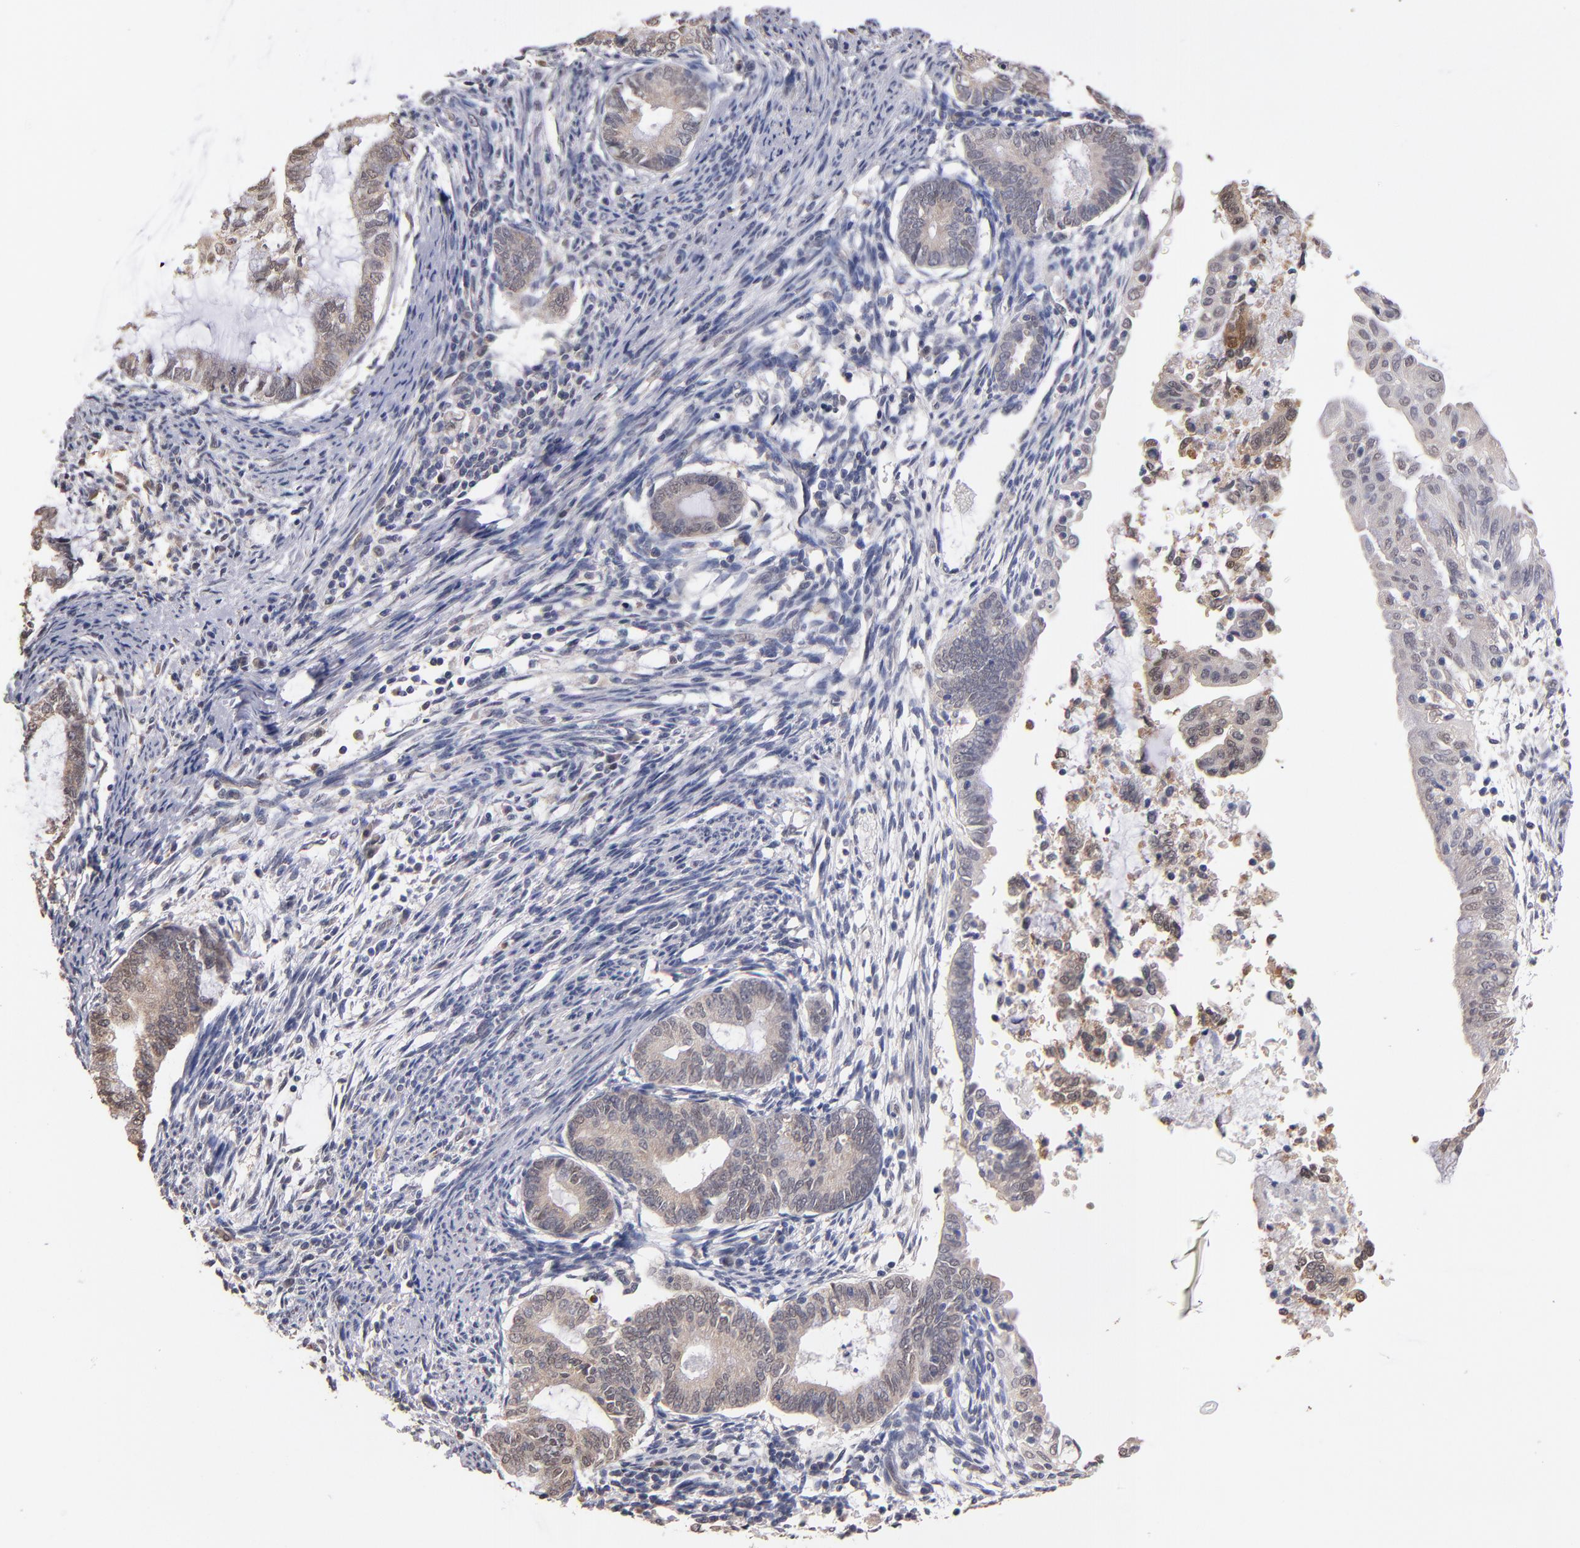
{"staining": {"intensity": "weak", "quantity": "25%-75%", "location": "cytoplasmic/membranous"}, "tissue": "endometrial cancer", "cell_type": "Tumor cells", "image_type": "cancer", "snomed": [{"axis": "morphology", "description": "Adenocarcinoma, NOS"}, {"axis": "topography", "description": "Endometrium"}], "caption": "Adenocarcinoma (endometrial) stained with DAB immunohistochemistry reveals low levels of weak cytoplasmic/membranous staining in about 25%-75% of tumor cells.", "gene": "PSMD10", "patient": {"sex": "female", "age": 63}}